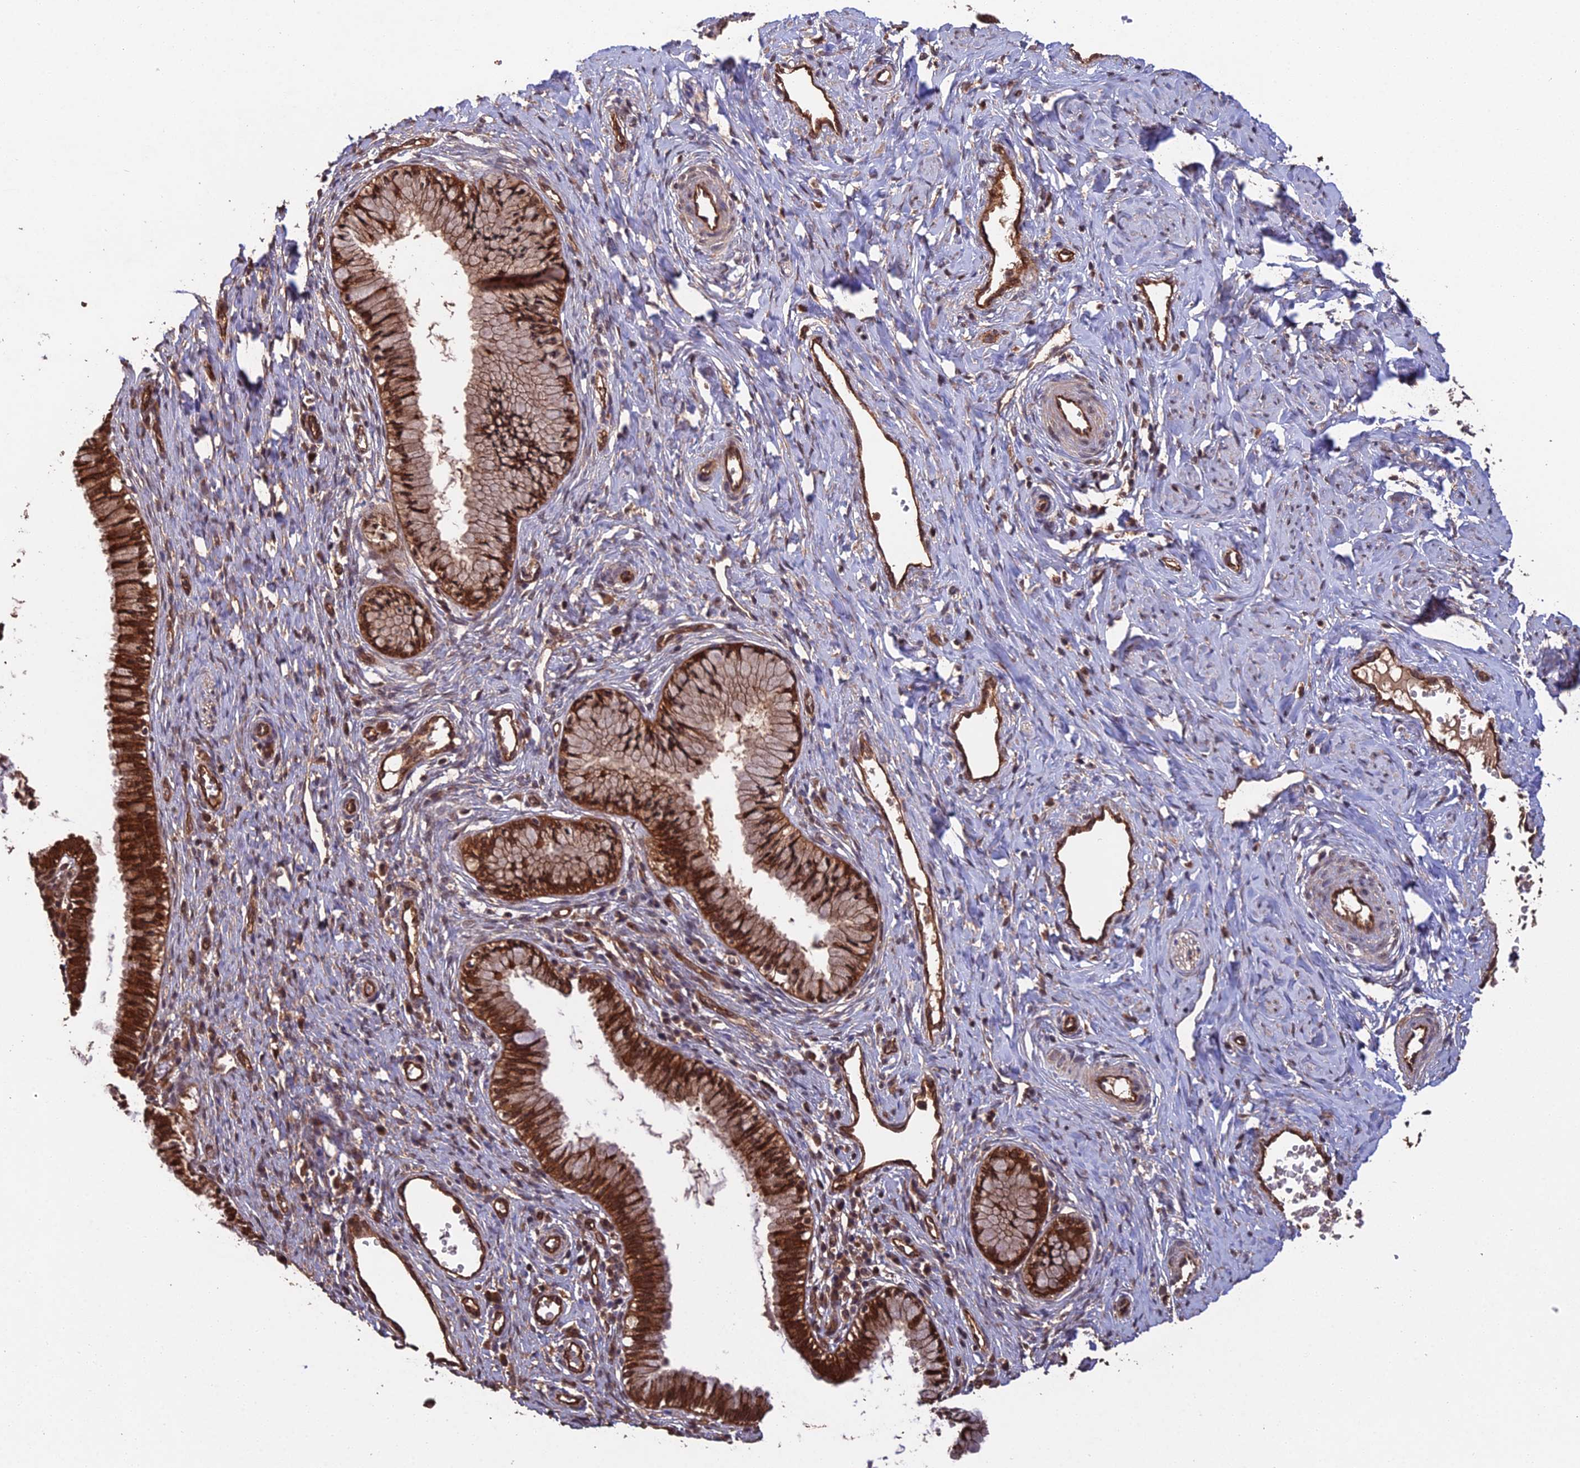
{"staining": {"intensity": "strong", "quantity": ">75%", "location": "cytoplasmic/membranous,nuclear"}, "tissue": "cervix", "cell_type": "Glandular cells", "image_type": "normal", "snomed": [{"axis": "morphology", "description": "Normal tissue, NOS"}, {"axis": "topography", "description": "Cervix"}], "caption": "IHC staining of benign cervix, which exhibits high levels of strong cytoplasmic/membranous,nuclear expression in about >75% of glandular cells indicating strong cytoplasmic/membranous,nuclear protein positivity. The staining was performed using DAB (3,3'-diaminobenzidine) (brown) for protein detection and nuclei were counterstained in hematoxylin (blue).", "gene": "RALGAPA2", "patient": {"sex": "female", "age": 27}}